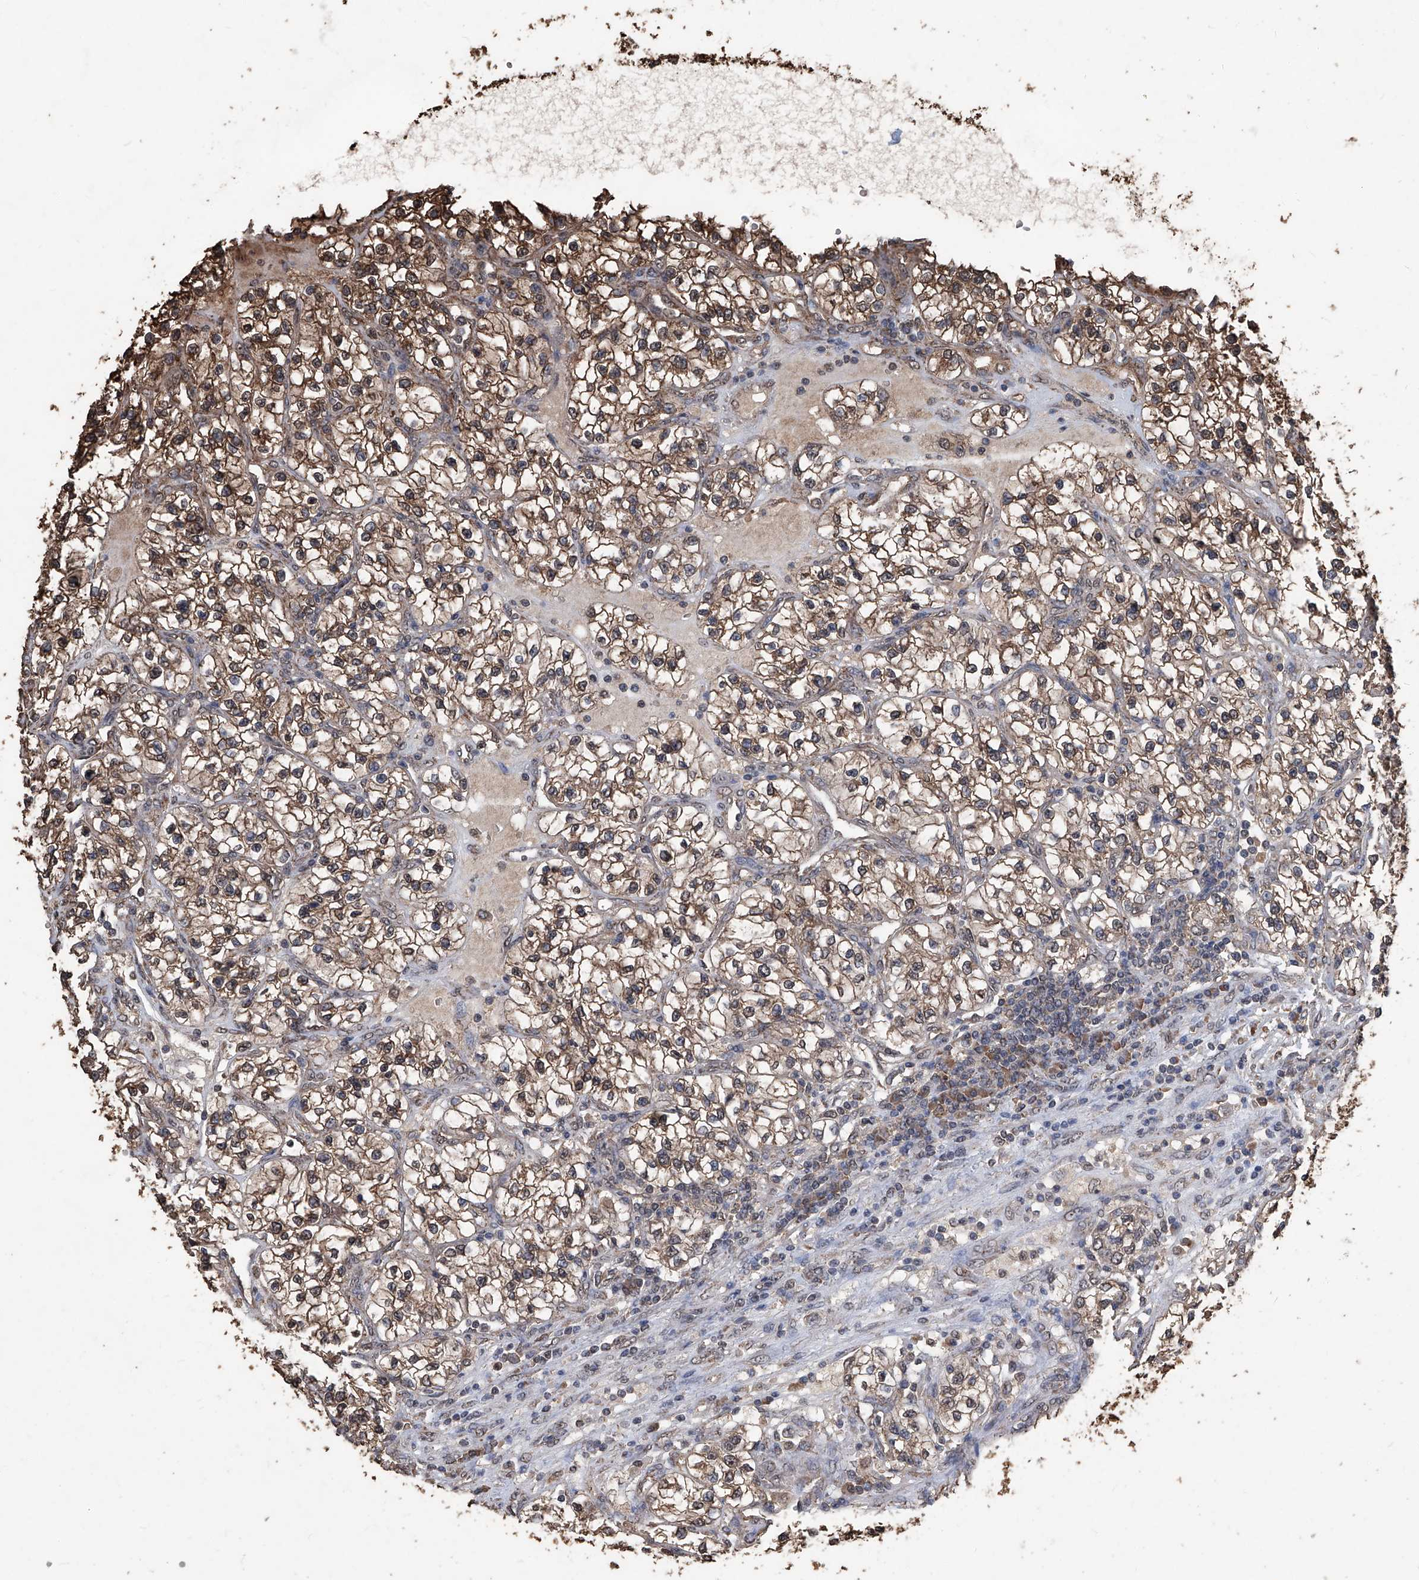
{"staining": {"intensity": "moderate", "quantity": ">75%", "location": "cytoplasmic/membranous"}, "tissue": "renal cancer", "cell_type": "Tumor cells", "image_type": "cancer", "snomed": [{"axis": "morphology", "description": "Adenocarcinoma, NOS"}, {"axis": "topography", "description": "Kidney"}], "caption": "DAB (3,3'-diaminobenzidine) immunohistochemical staining of human renal cancer exhibits moderate cytoplasmic/membranous protein staining in about >75% of tumor cells.", "gene": "STARD7", "patient": {"sex": "female", "age": 57}}